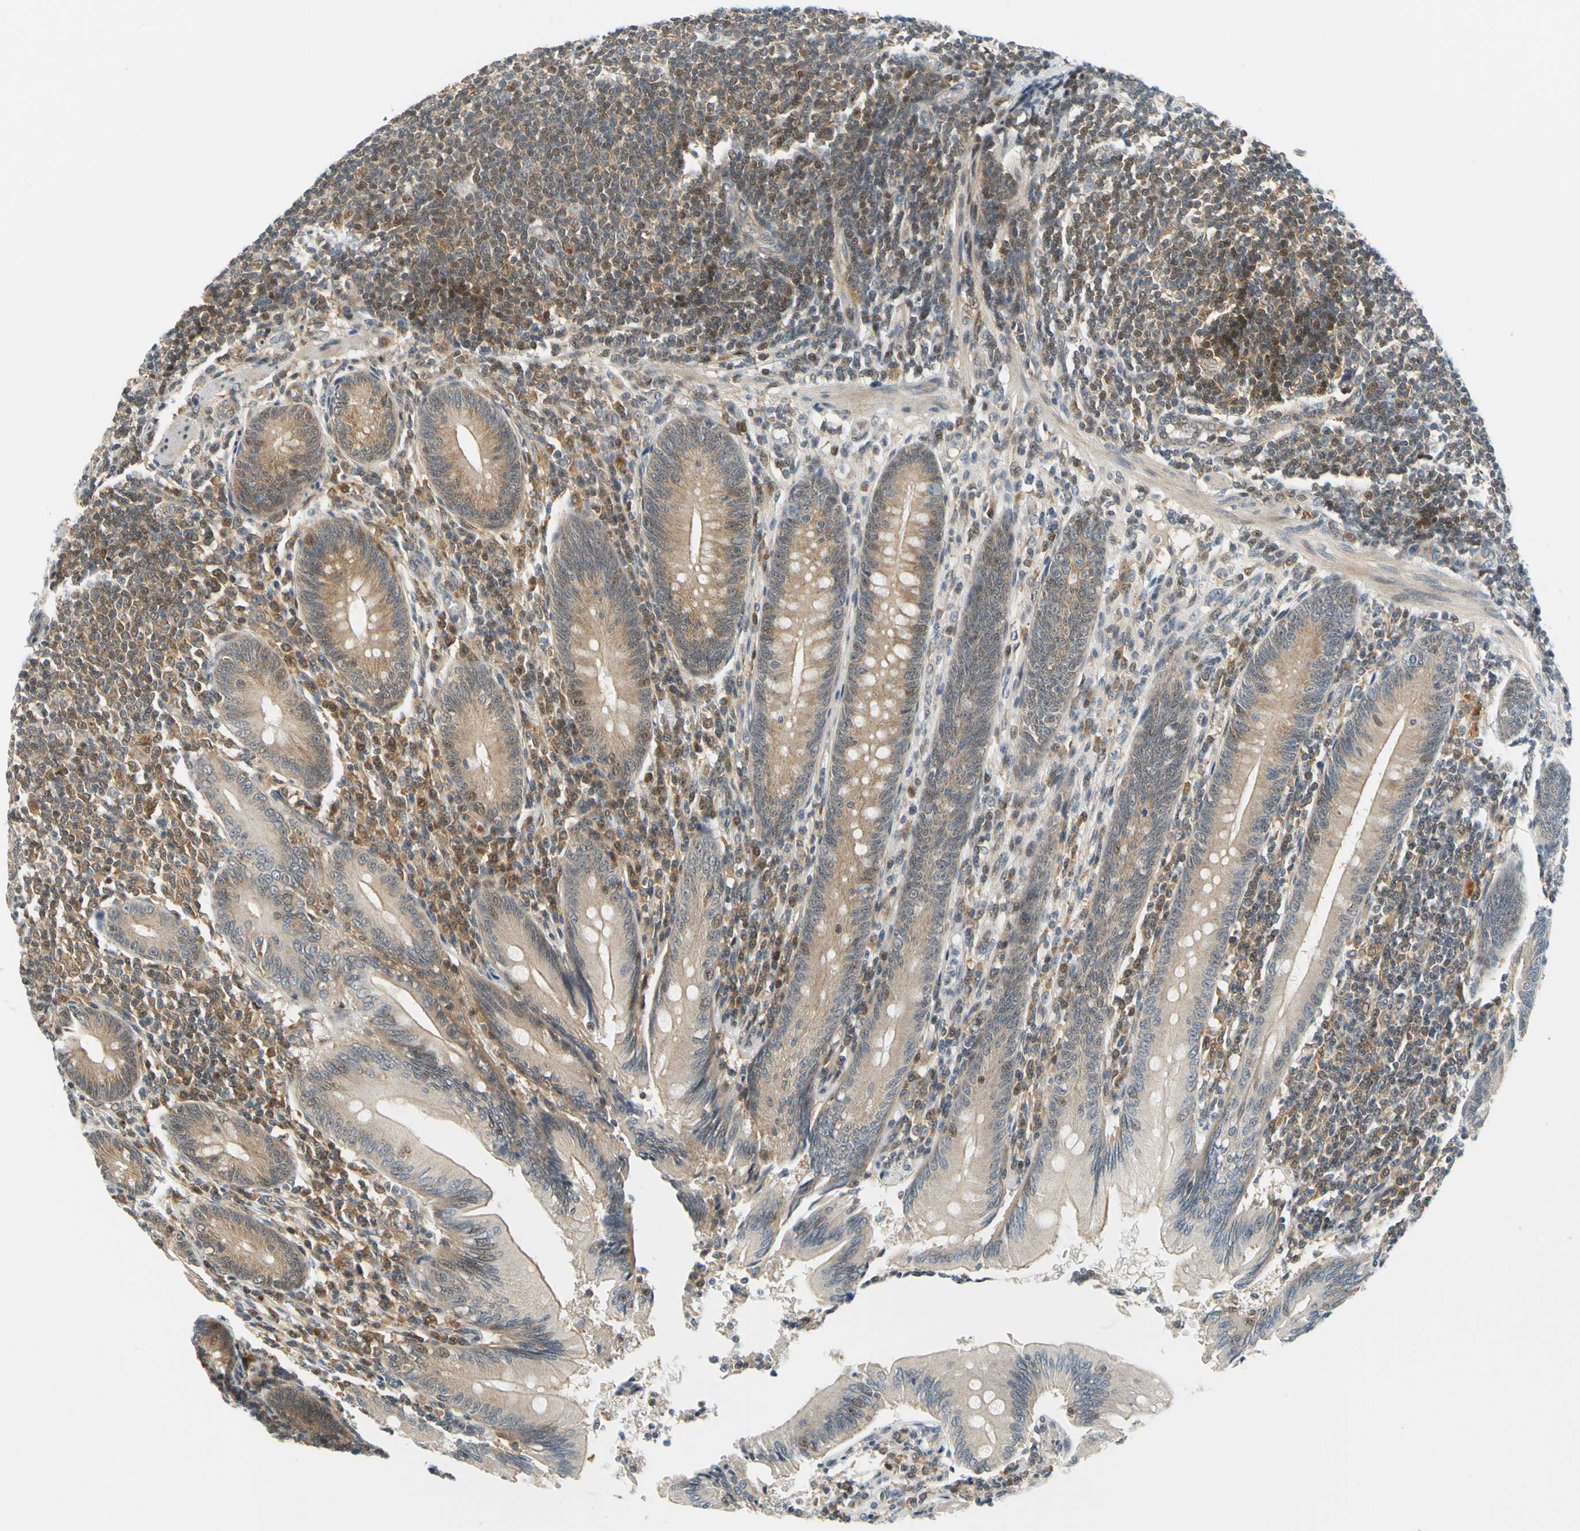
{"staining": {"intensity": "moderate", "quantity": ">75%", "location": "cytoplasmic/membranous"}, "tissue": "appendix", "cell_type": "Glandular cells", "image_type": "normal", "snomed": [{"axis": "morphology", "description": "Normal tissue, NOS"}, {"axis": "morphology", "description": "Inflammation, NOS"}, {"axis": "topography", "description": "Appendix"}], "caption": "Human appendix stained for a protein (brown) reveals moderate cytoplasmic/membranous positive positivity in approximately >75% of glandular cells.", "gene": "MAPK9", "patient": {"sex": "male", "age": 46}}